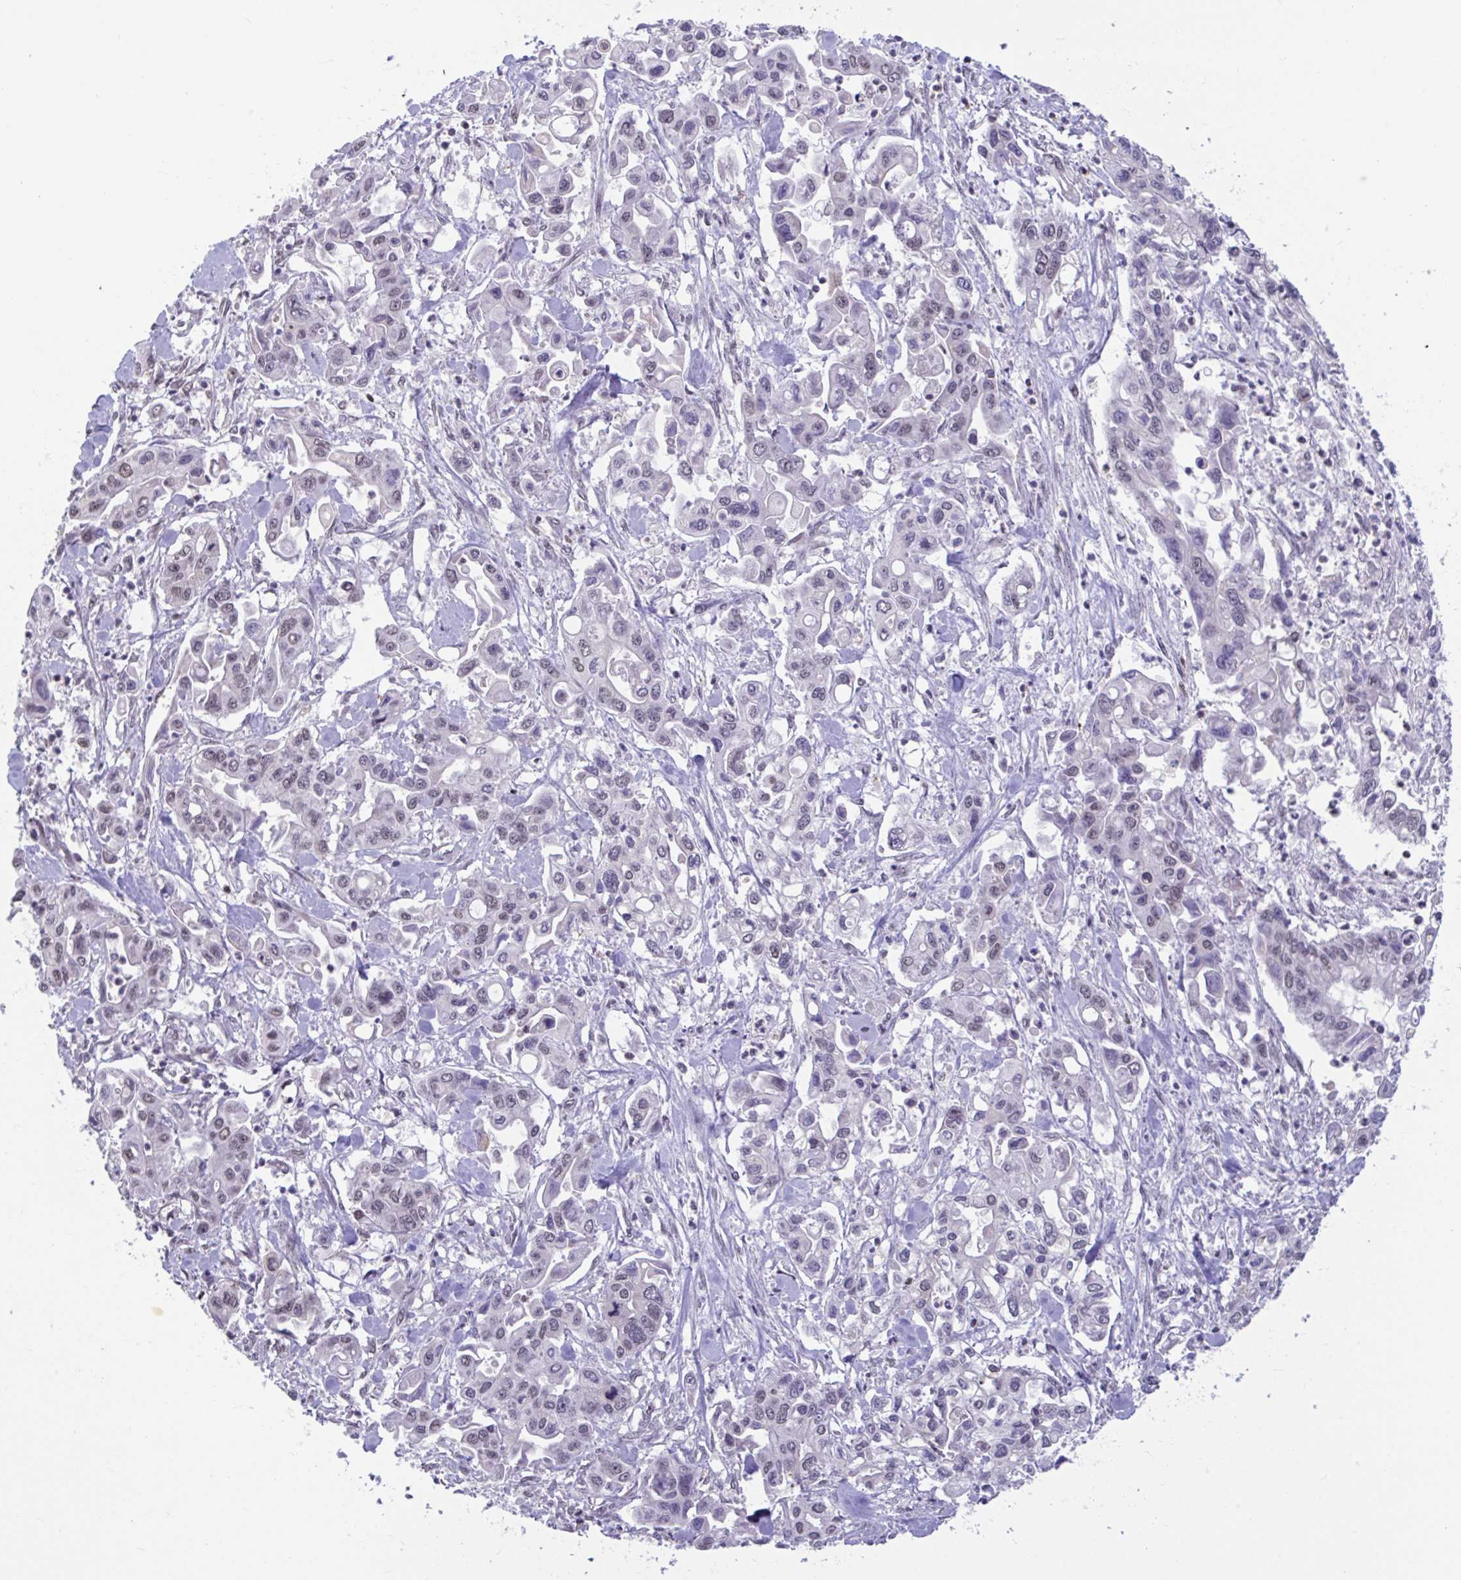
{"staining": {"intensity": "weak", "quantity": "<25%", "location": "nuclear"}, "tissue": "pancreatic cancer", "cell_type": "Tumor cells", "image_type": "cancer", "snomed": [{"axis": "morphology", "description": "Adenocarcinoma, NOS"}, {"axis": "topography", "description": "Pancreas"}], "caption": "DAB immunohistochemical staining of pancreatic cancer (adenocarcinoma) shows no significant expression in tumor cells.", "gene": "HNRNPDL", "patient": {"sex": "male", "age": 62}}